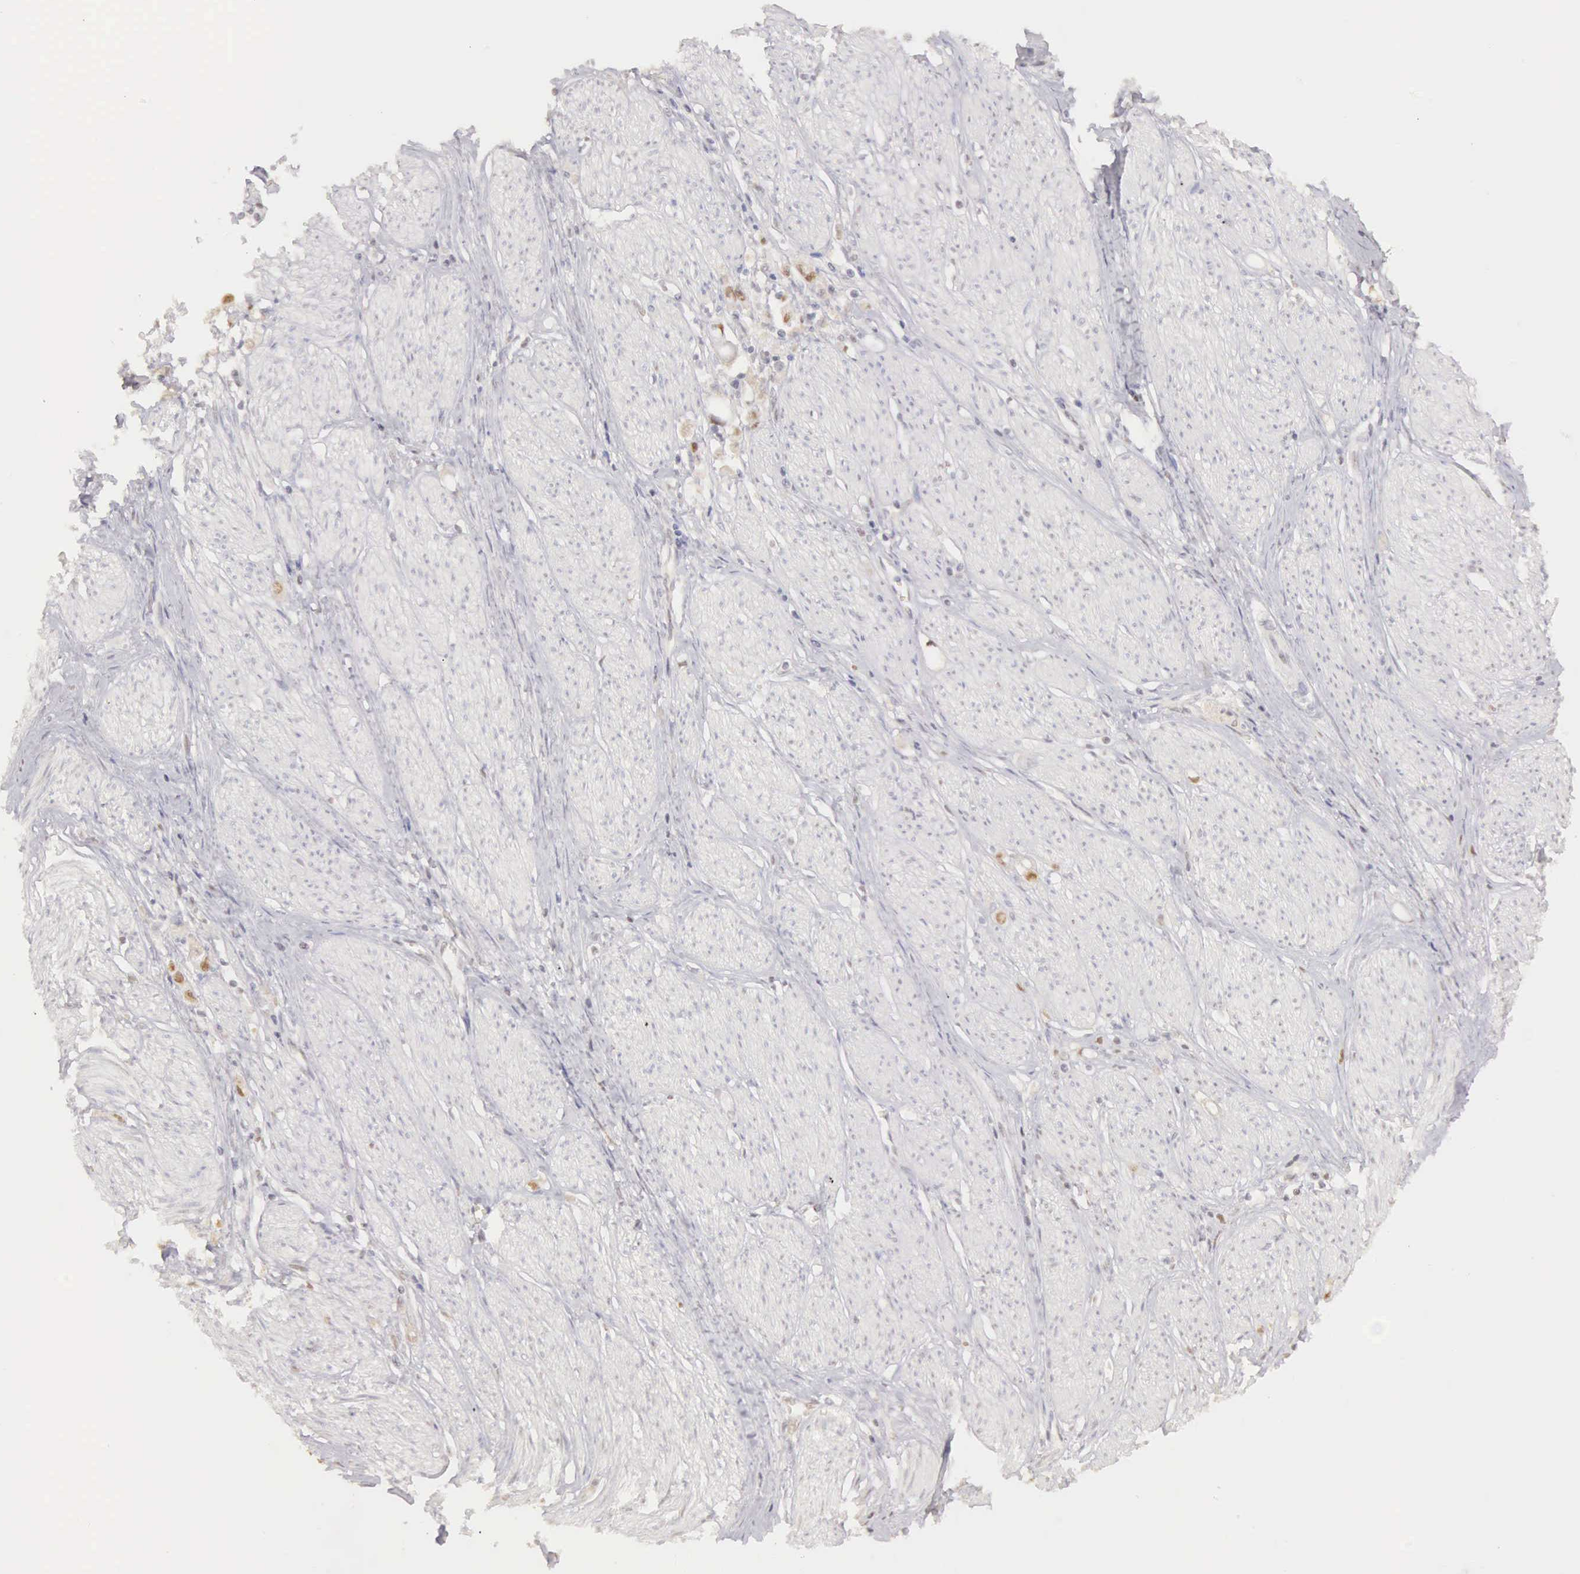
{"staining": {"intensity": "weak", "quantity": "25%-75%", "location": "nuclear"}, "tissue": "stomach cancer", "cell_type": "Tumor cells", "image_type": "cancer", "snomed": [{"axis": "morphology", "description": "Adenocarcinoma, NOS"}, {"axis": "topography", "description": "Stomach"}], "caption": "Stomach adenocarcinoma stained for a protein (brown) reveals weak nuclear positive staining in about 25%-75% of tumor cells.", "gene": "UBA1", "patient": {"sex": "male", "age": 72}}